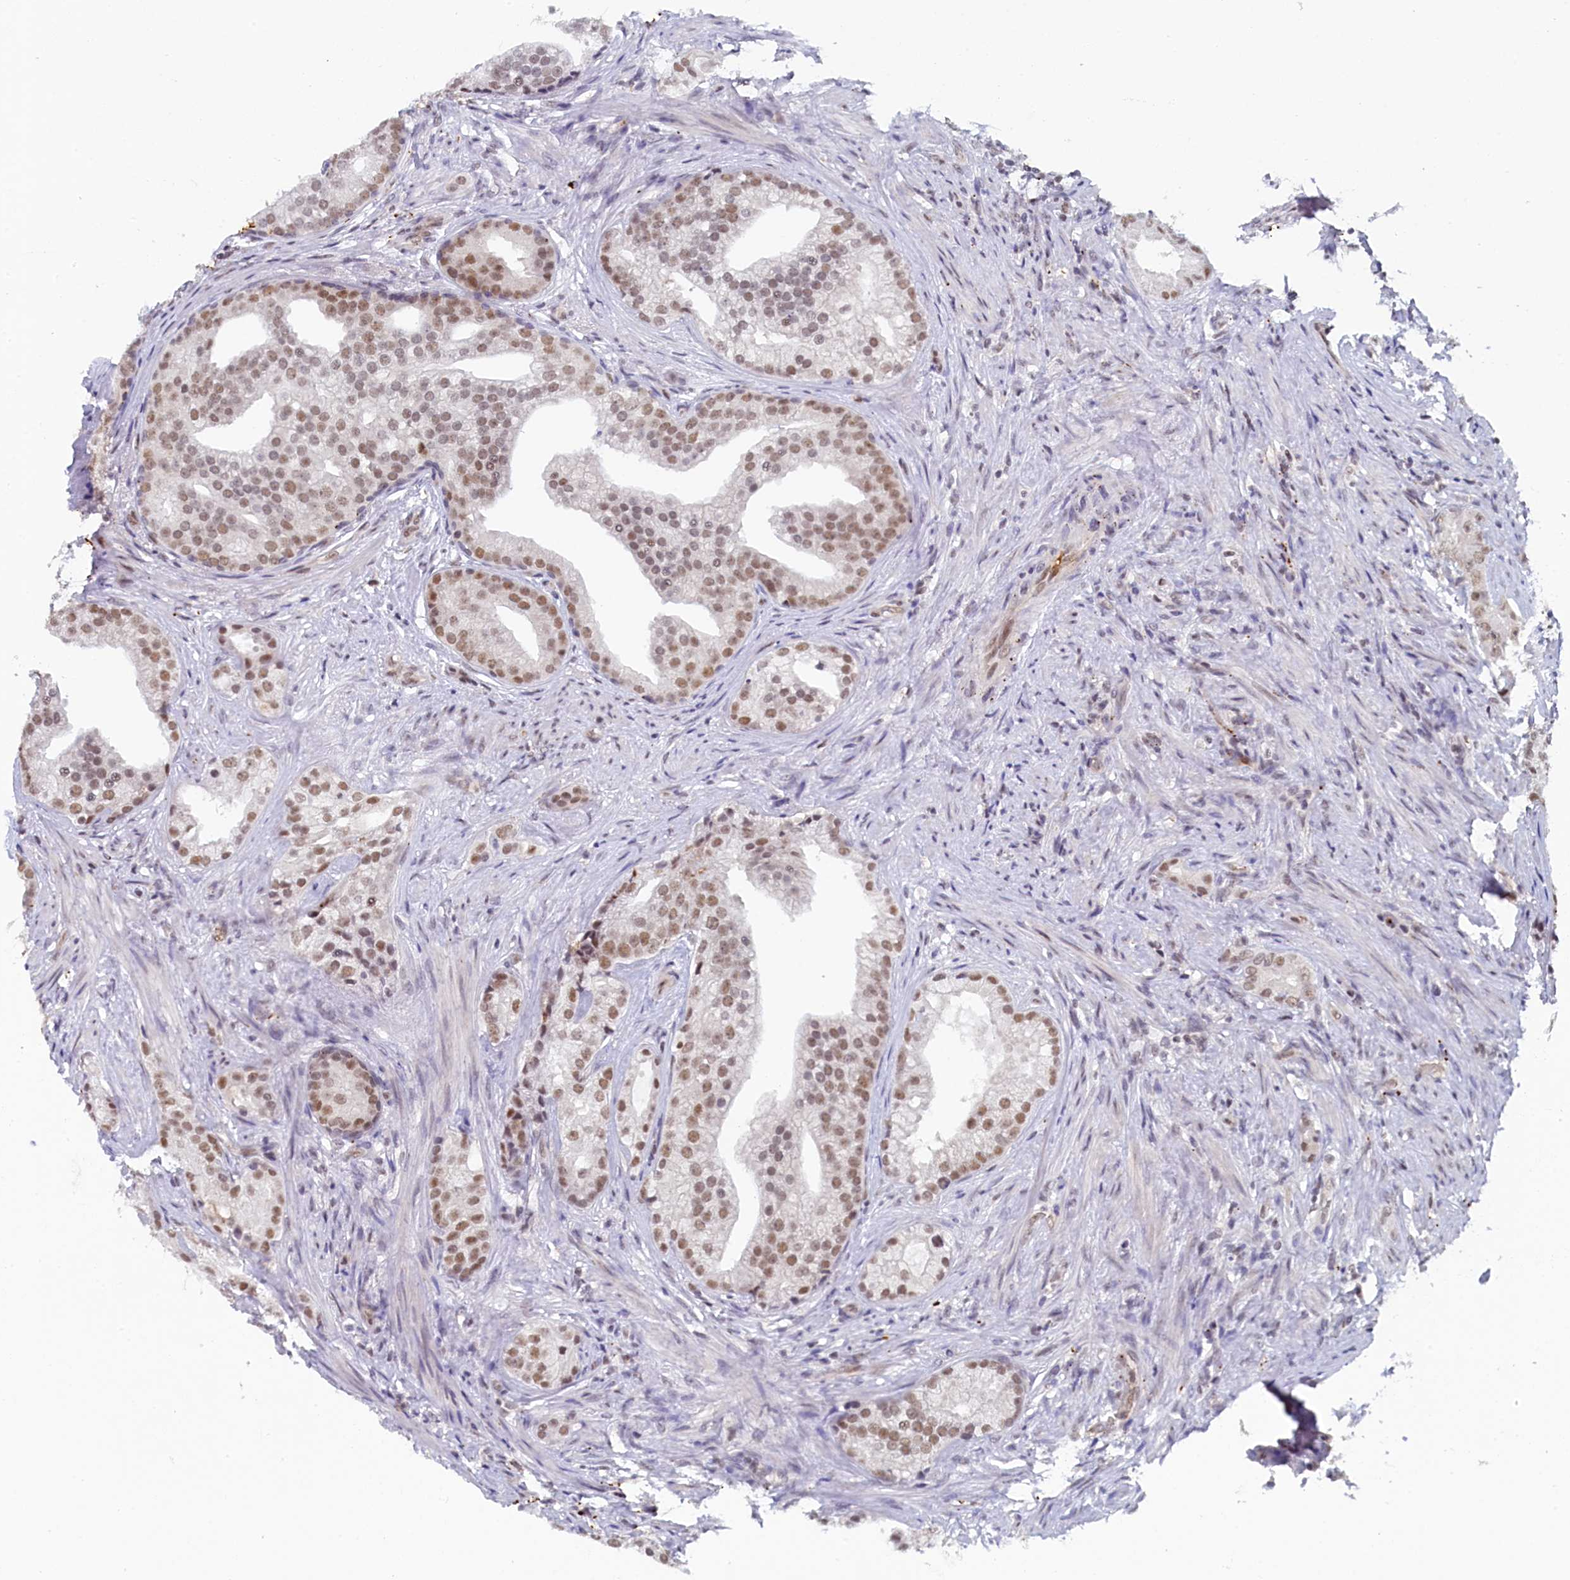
{"staining": {"intensity": "moderate", "quantity": ">75%", "location": "nuclear"}, "tissue": "prostate cancer", "cell_type": "Tumor cells", "image_type": "cancer", "snomed": [{"axis": "morphology", "description": "Adenocarcinoma, Low grade"}, {"axis": "topography", "description": "Prostate"}], "caption": "The image shows staining of prostate cancer, revealing moderate nuclear protein staining (brown color) within tumor cells.", "gene": "INTS14", "patient": {"sex": "male", "age": 71}}